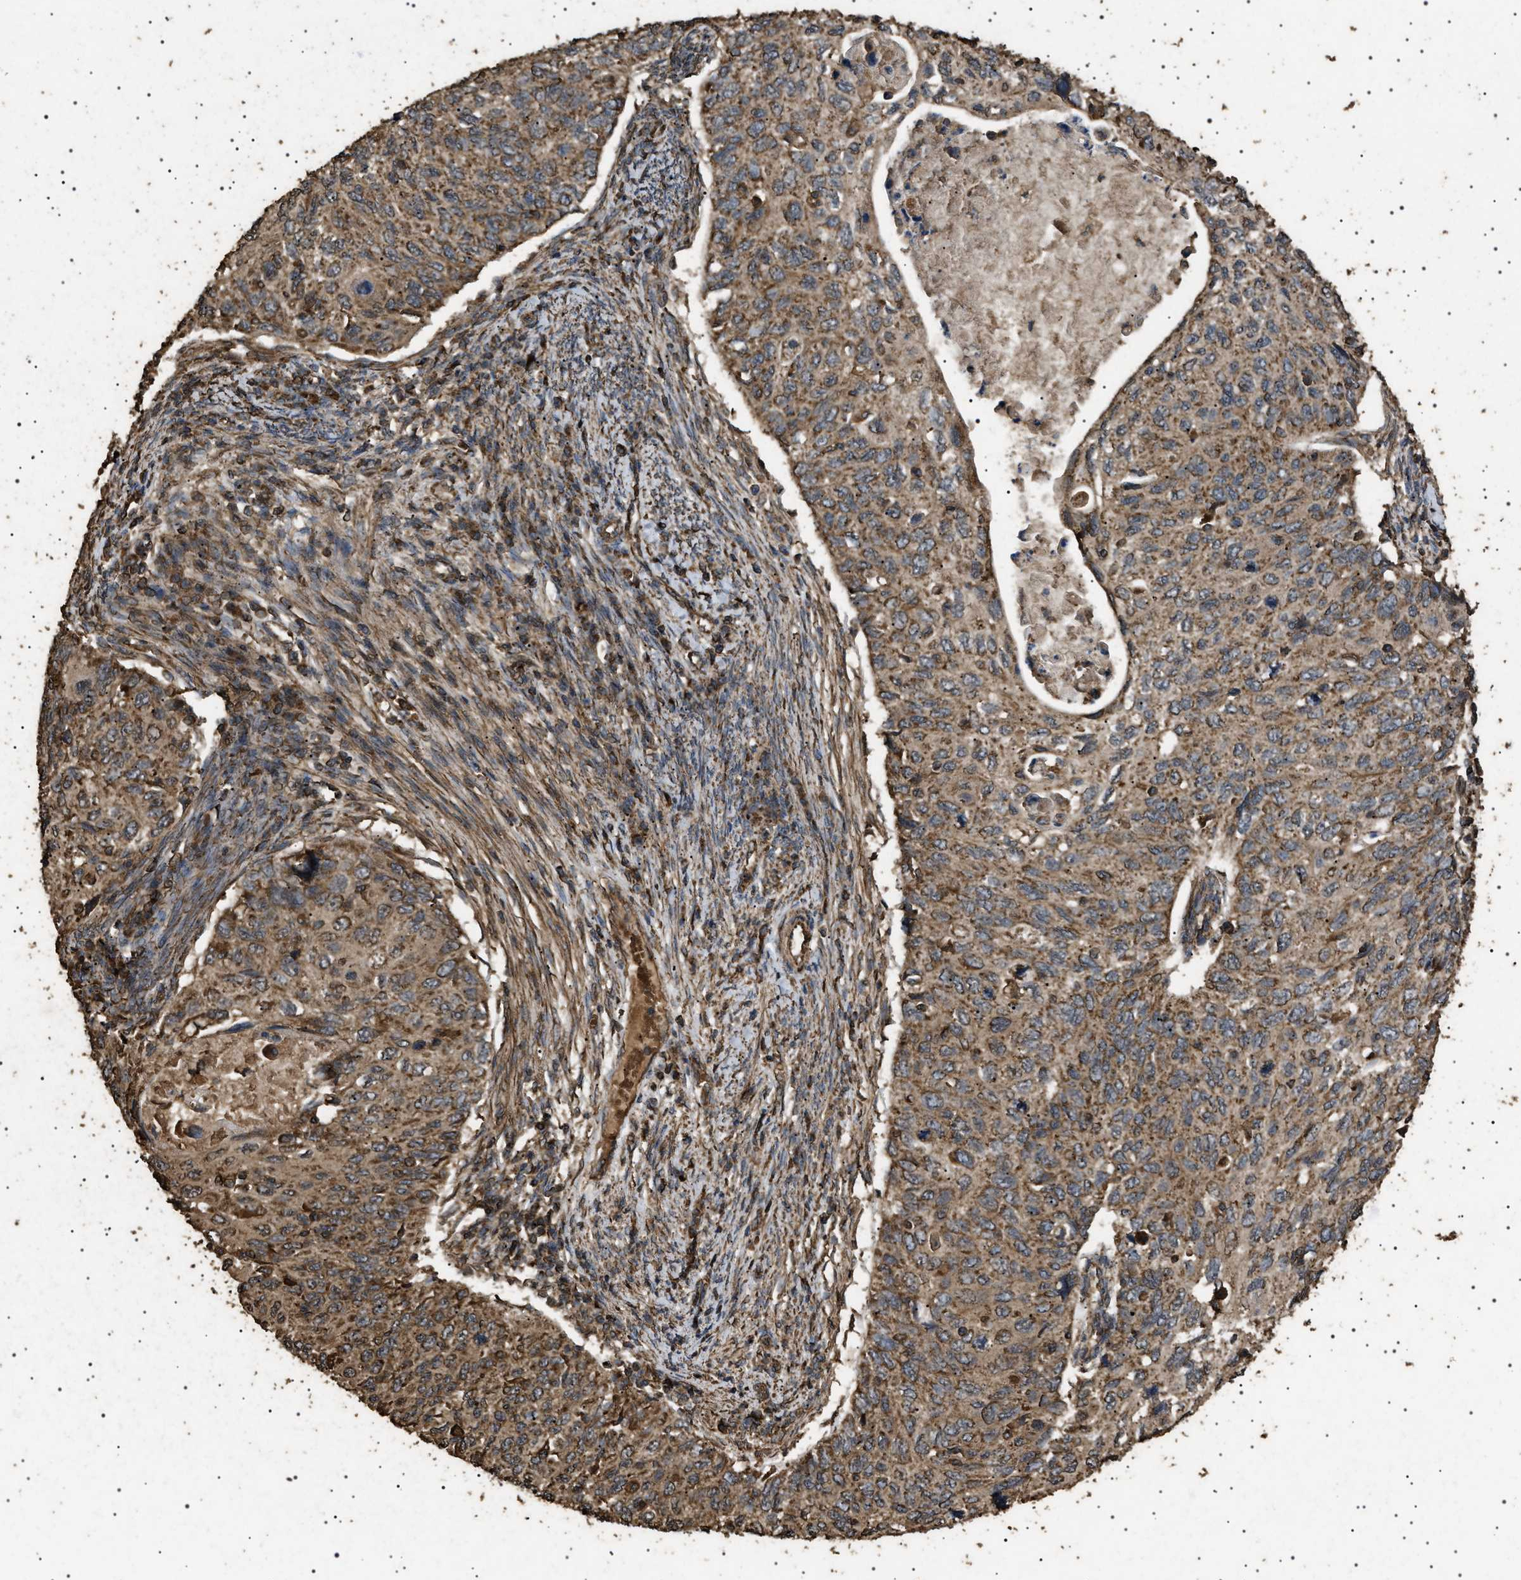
{"staining": {"intensity": "moderate", "quantity": ">75%", "location": "cytoplasmic/membranous"}, "tissue": "cervical cancer", "cell_type": "Tumor cells", "image_type": "cancer", "snomed": [{"axis": "morphology", "description": "Squamous cell carcinoma, NOS"}, {"axis": "topography", "description": "Cervix"}], "caption": "Human cervical squamous cell carcinoma stained for a protein (brown) shows moderate cytoplasmic/membranous positive staining in approximately >75% of tumor cells.", "gene": "CYRIA", "patient": {"sex": "female", "age": 70}}